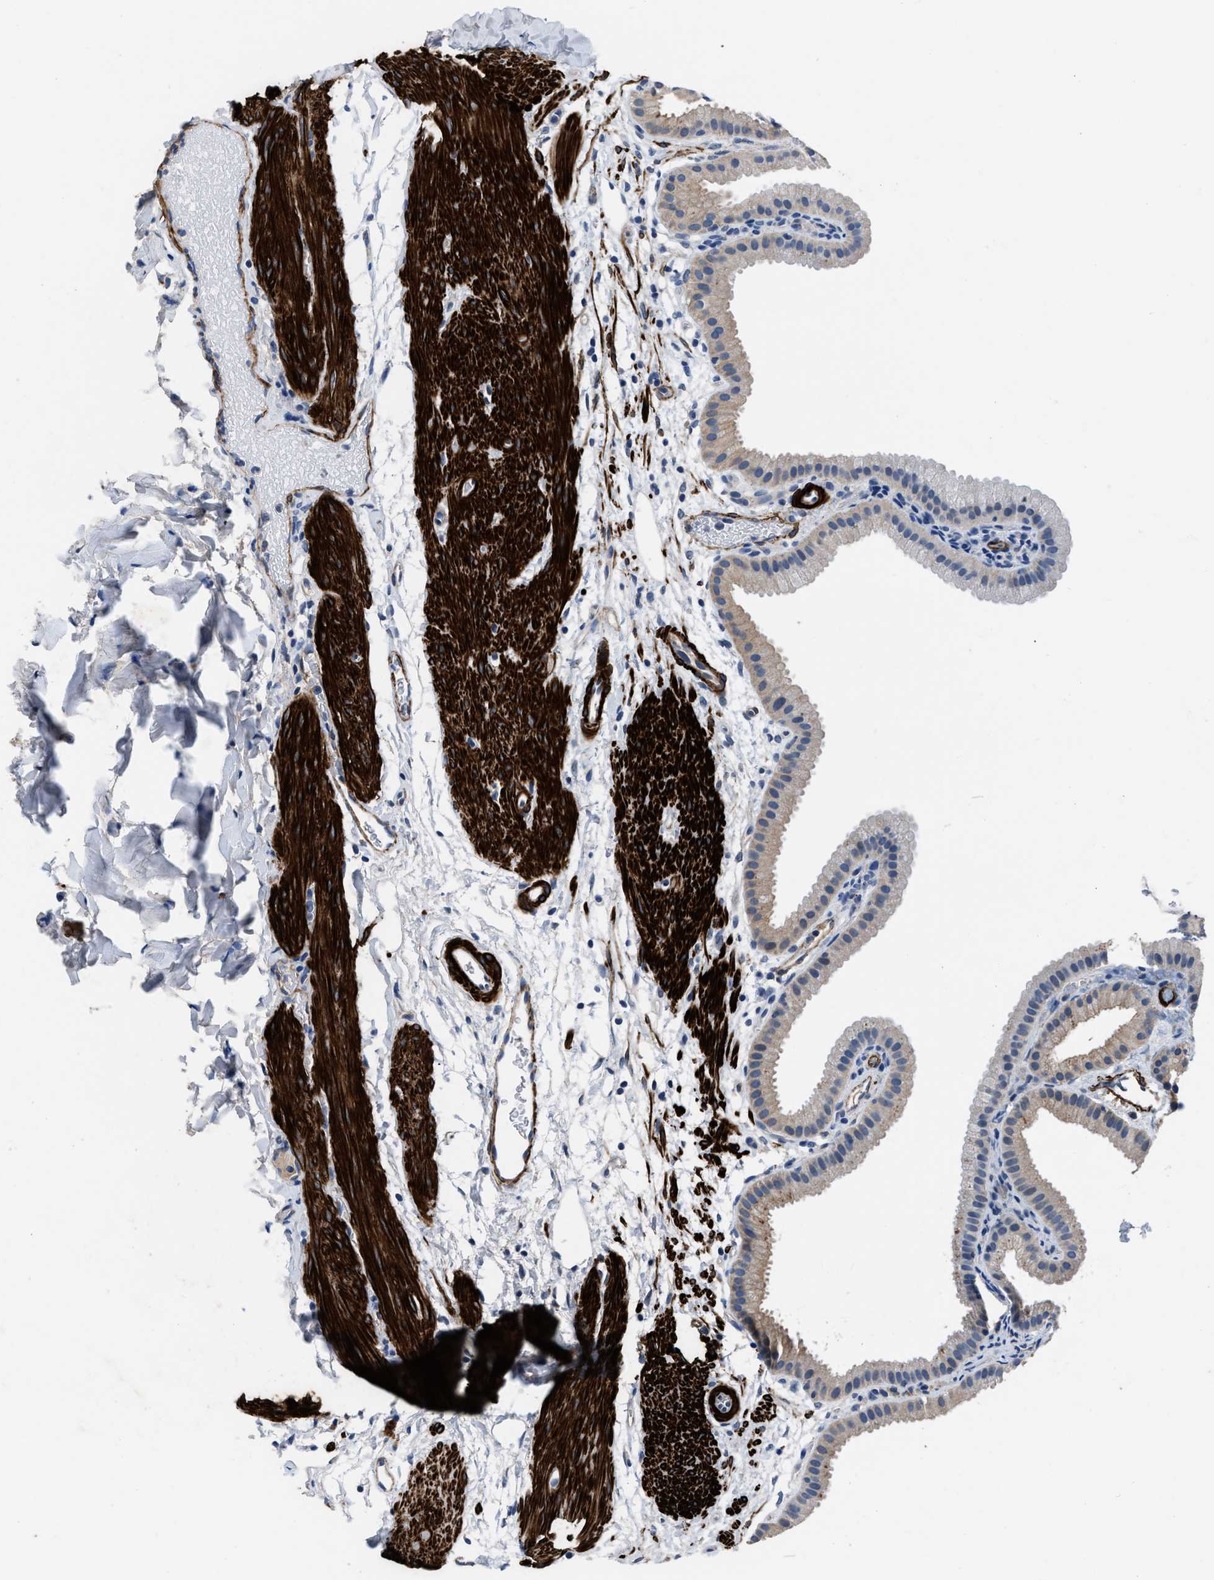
{"staining": {"intensity": "weak", "quantity": ">75%", "location": "cytoplasmic/membranous"}, "tissue": "gallbladder", "cell_type": "Glandular cells", "image_type": "normal", "snomed": [{"axis": "morphology", "description": "Normal tissue, NOS"}, {"axis": "topography", "description": "Gallbladder"}], "caption": "High-power microscopy captured an immunohistochemistry micrograph of benign gallbladder, revealing weak cytoplasmic/membranous positivity in about >75% of glandular cells. (DAB (3,3'-diaminobenzidine) = brown stain, brightfield microscopy at high magnification).", "gene": "LANCL2", "patient": {"sex": "female", "age": 64}}